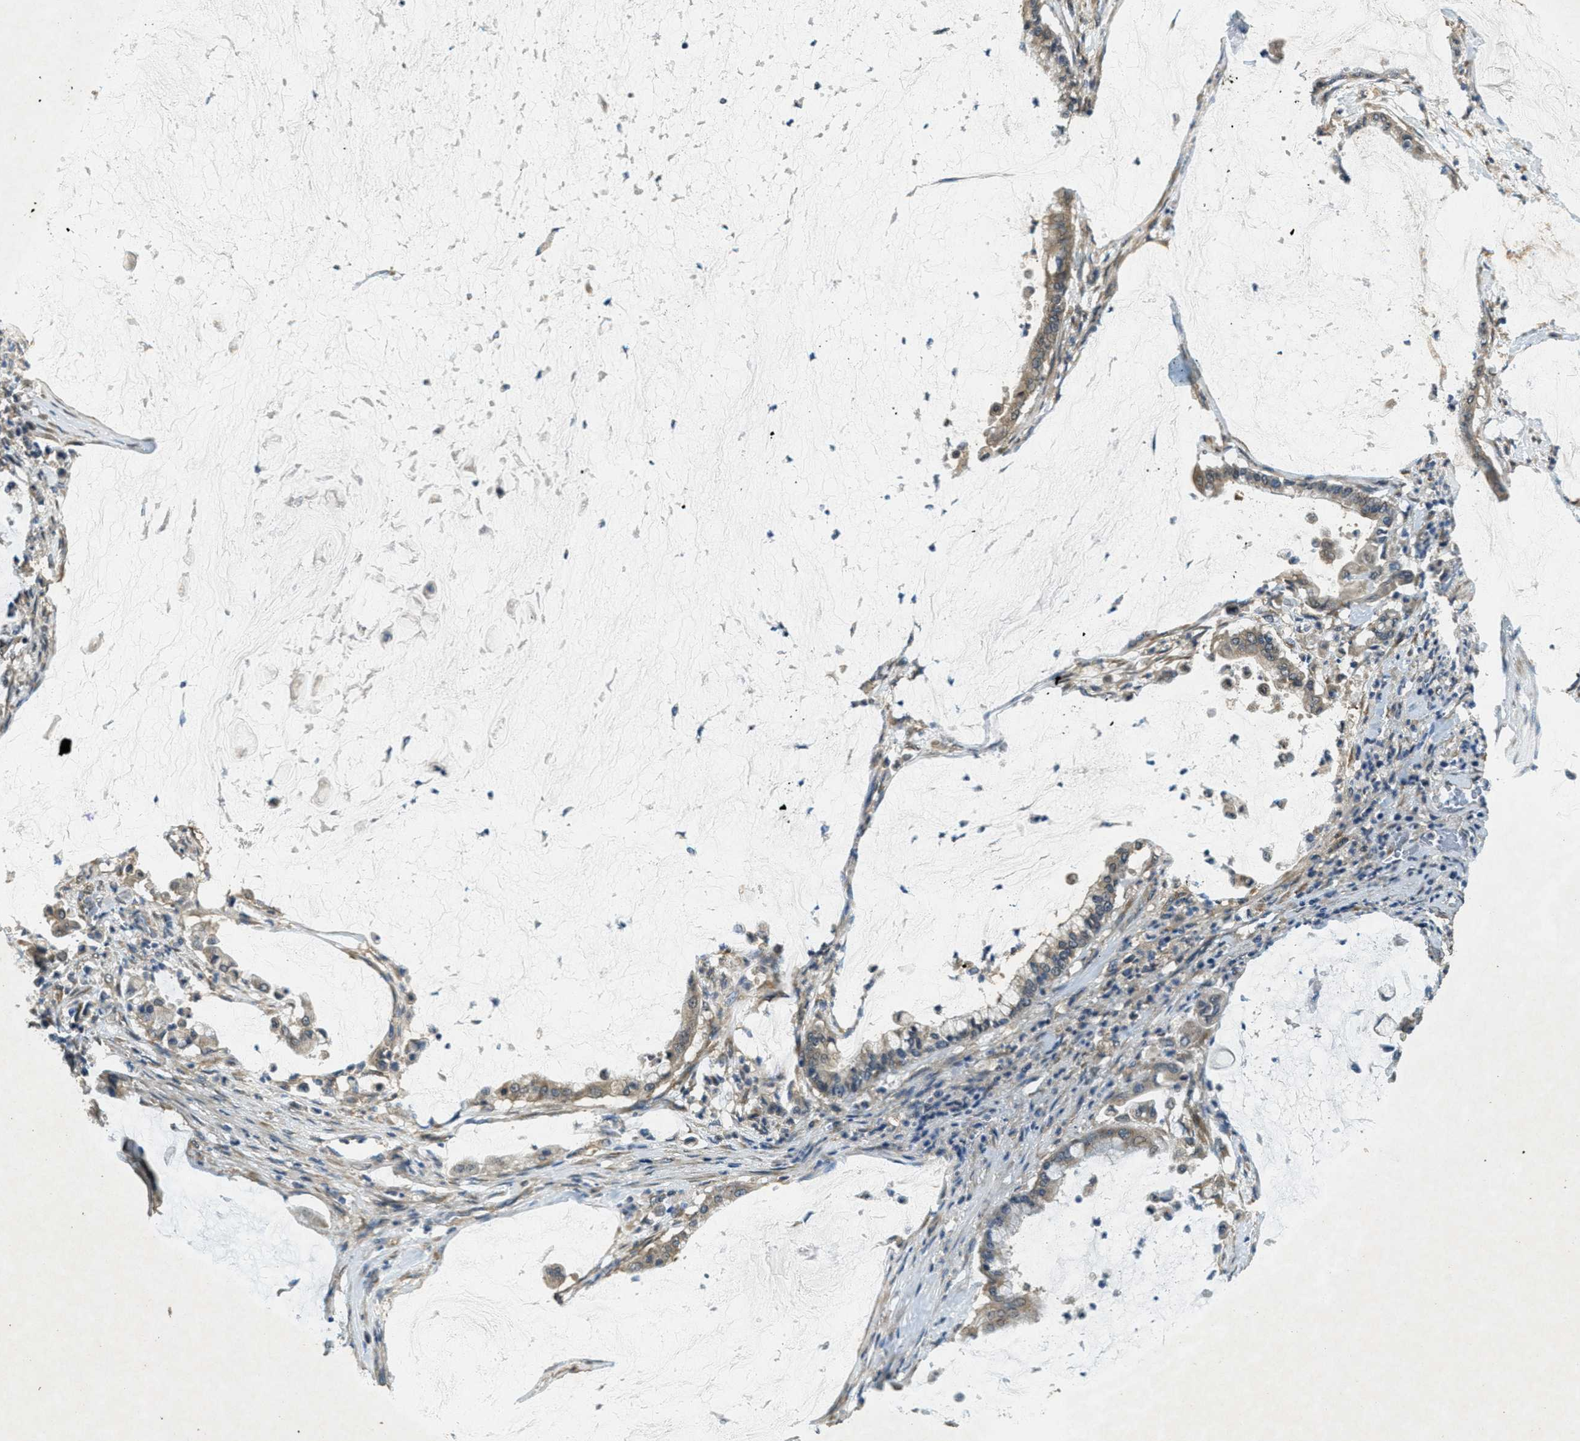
{"staining": {"intensity": "weak", "quantity": ">75%", "location": "cytoplasmic/membranous"}, "tissue": "pancreatic cancer", "cell_type": "Tumor cells", "image_type": "cancer", "snomed": [{"axis": "morphology", "description": "Adenocarcinoma, NOS"}, {"axis": "topography", "description": "Pancreas"}], "caption": "Protein analysis of adenocarcinoma (pancreatic) tissue exhibits weak cytoplasmic/membranous positivity in about >75% of tumor cells.", "gene": "RAB6B", "patient": {"sex": "male", "age": 41}}